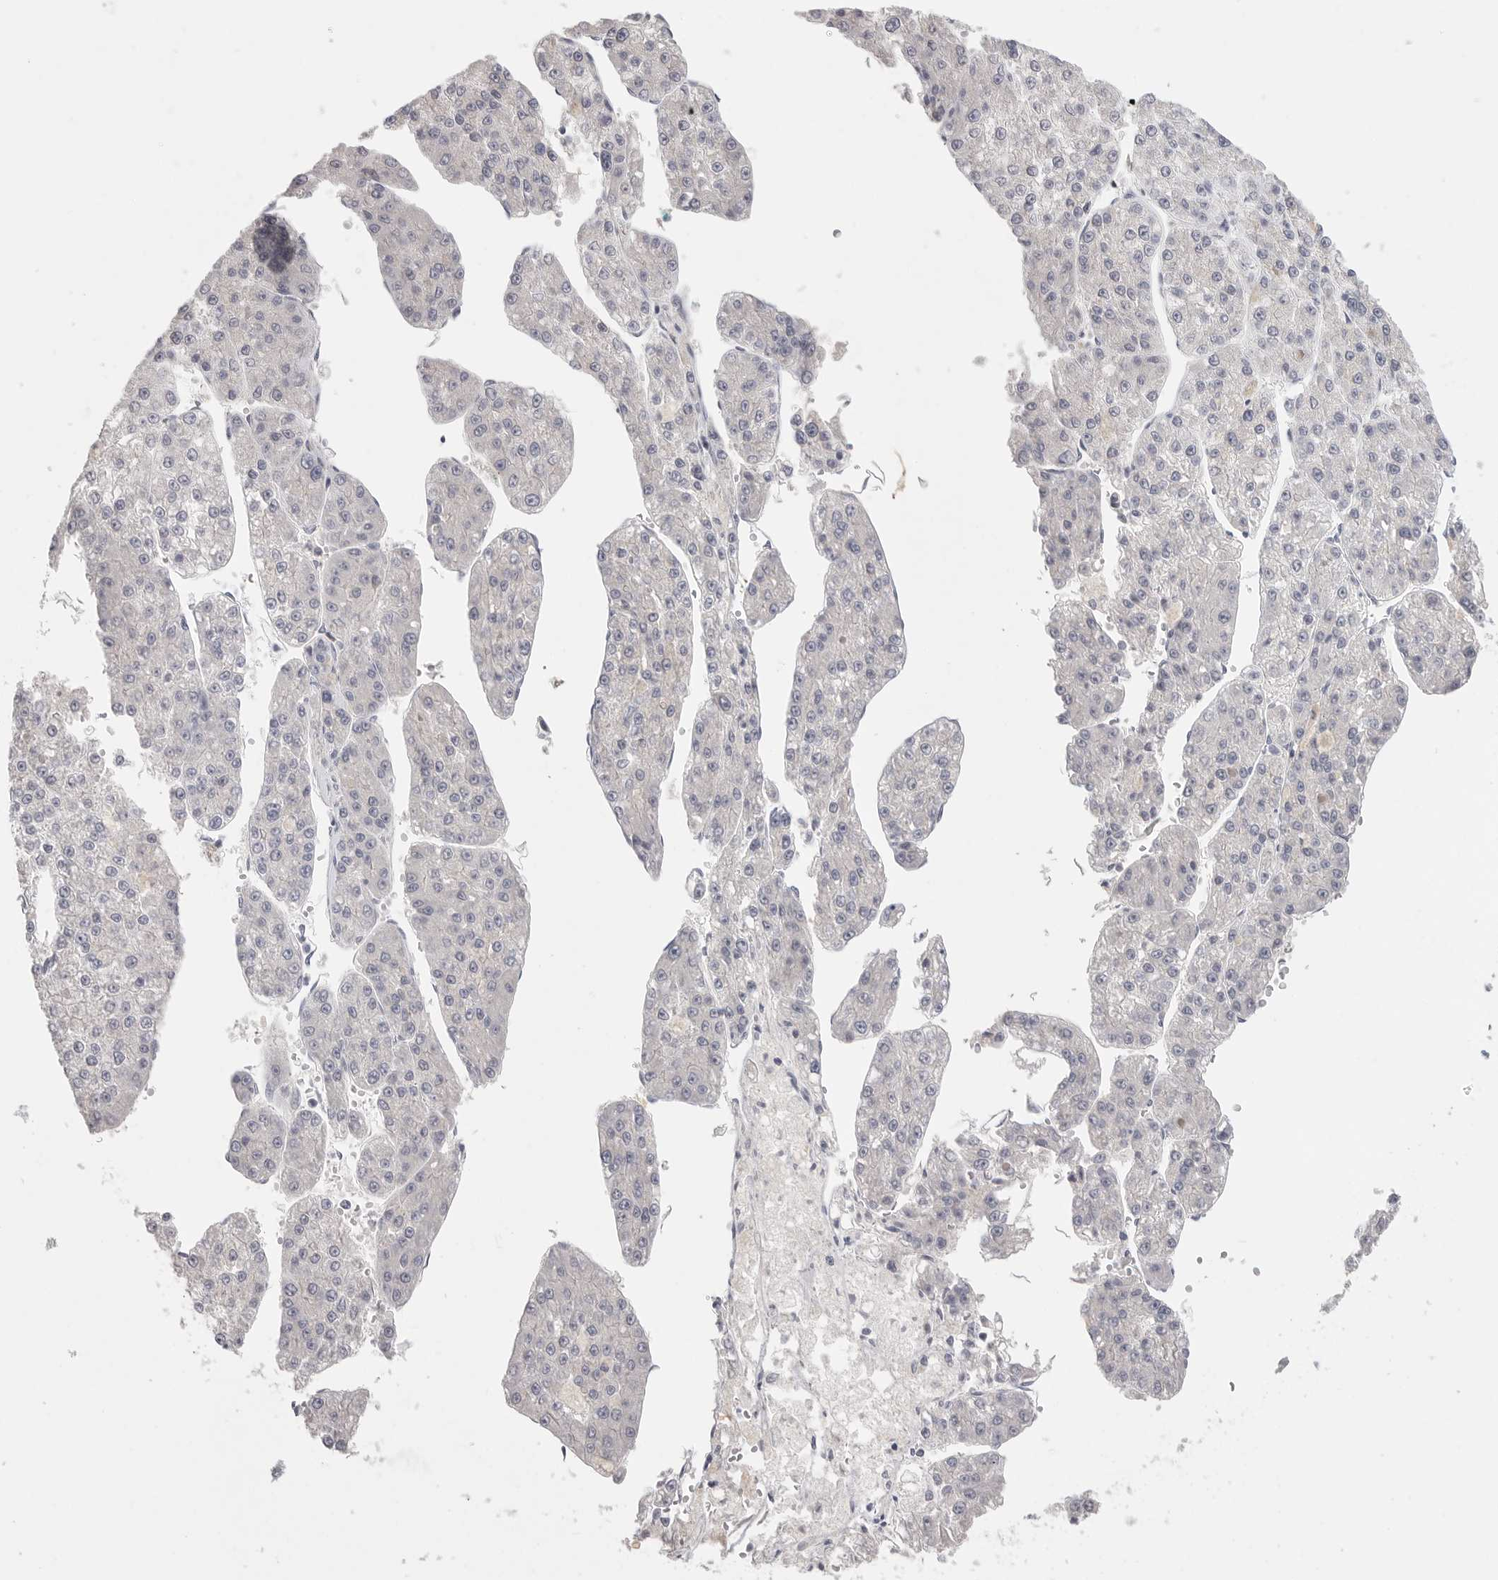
{"staining": {"intensity": "negative", "quantity": "none", "location": "none"}, "tissue": "liver cancer", "cell_type": "Tumor cells", "image_type": "cancer", "snomed": [{"axis": "morphology", "description": "Carcinoma, Hepatocellular, NOS"}, {"axis": "topography", "description": "Liver"}], "caption": "This photomicrograph is of liver cancer (hepatocellular carcinoma) stained with immunohistochemistry (IHC) to label a protein in brown with the nuclei are counter-stained blue. There is no expression in tumor cells.", "gene": "FBN2", "patient": {"sex": "female", "age": 73}}